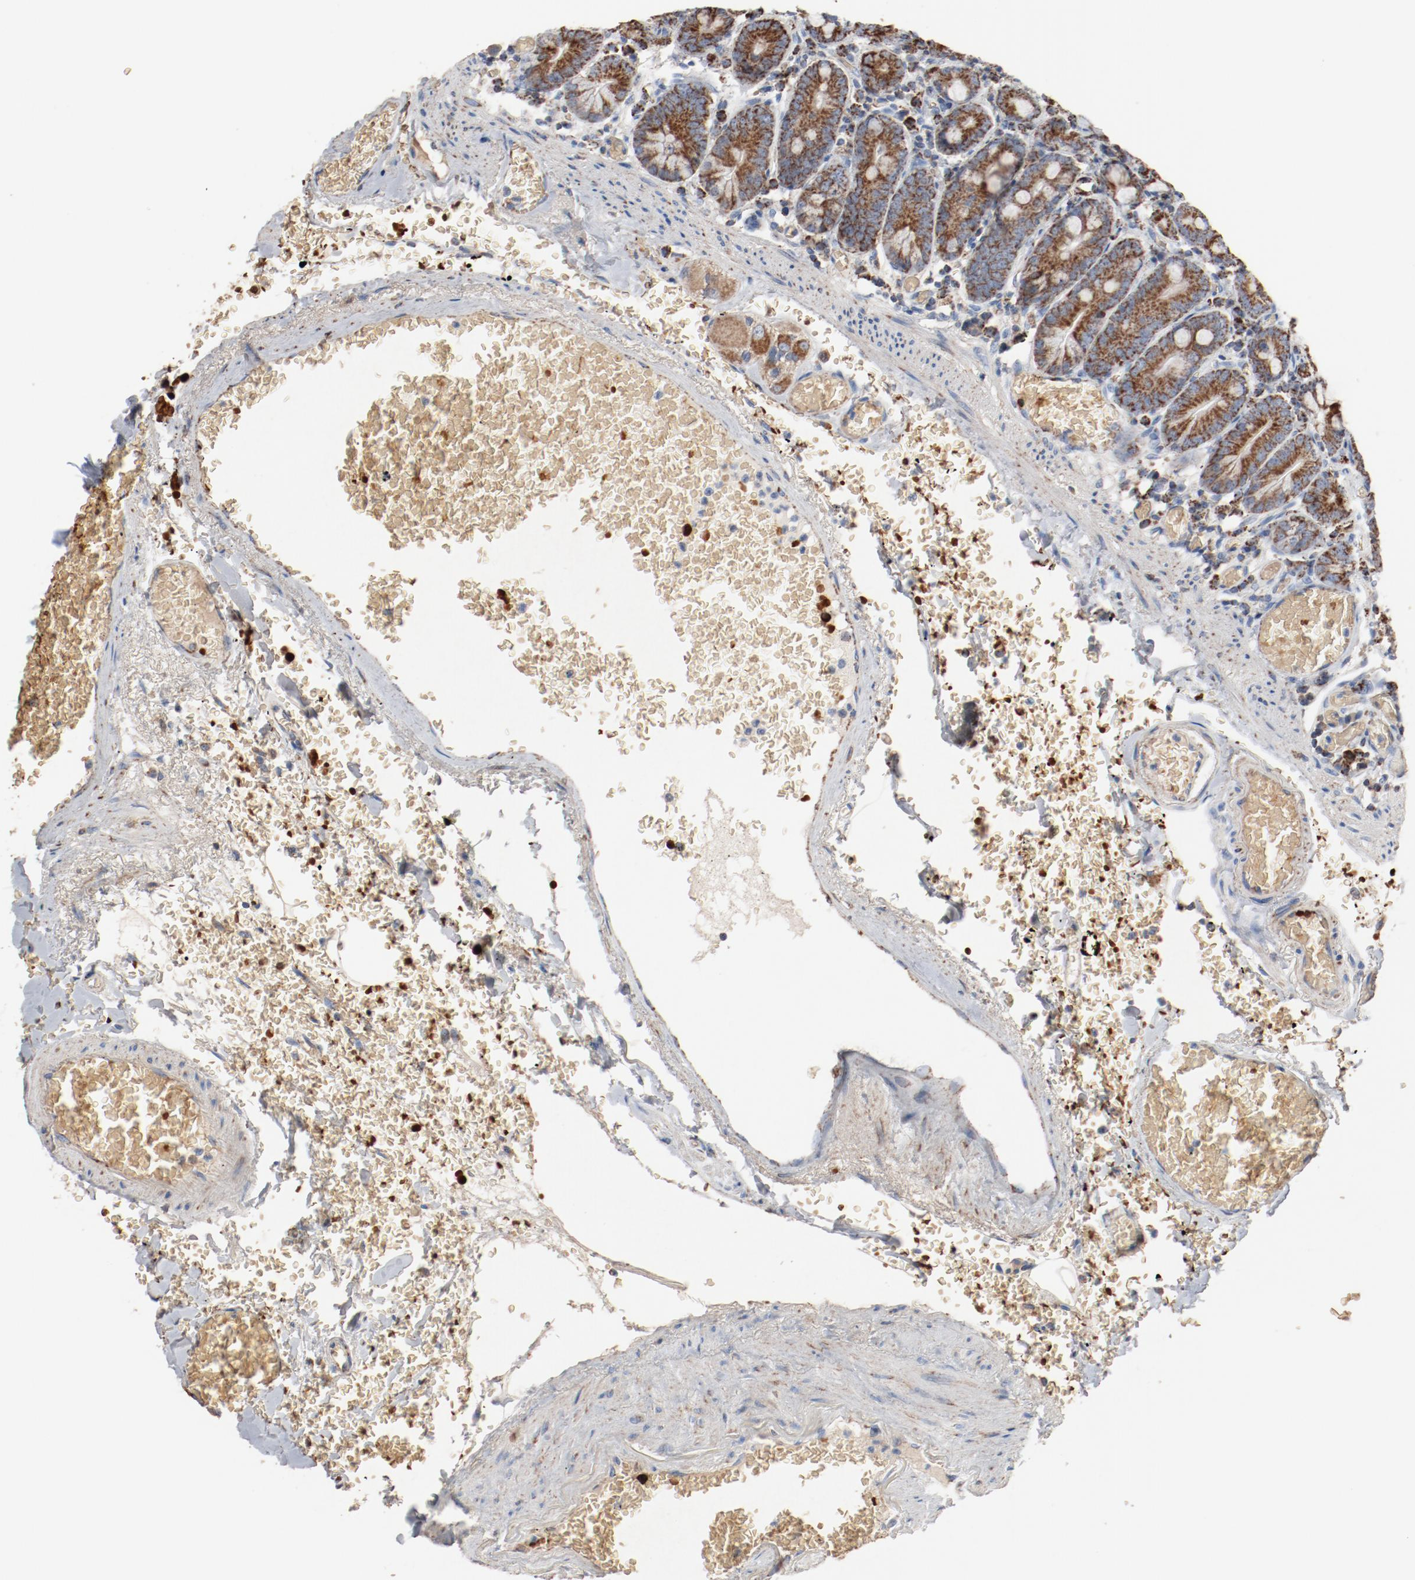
{"staining": {"intensity": "moderate", "quantity": ">75%", "location": "cytoplasmic/membranous"}, "tissue": "small intestine", "cell_type": "Glandular cells", "image_type": "normal", "snomed": [{"axis": "morphology", "description": "Normal tissue, NOS"}, {"axis": "topography", "description": "Small intestine"}], "caption": "IHC of unremarkable small intestine exhibits medium levels of moderate cytoplasmic/membranous positivity in approximately >75% of glandular cells. The protein of interest is shown in brown color, while the nuclei are stained blue.", "gene": "NDUFB8", "patient": {"sex": "male", "age": 71}}